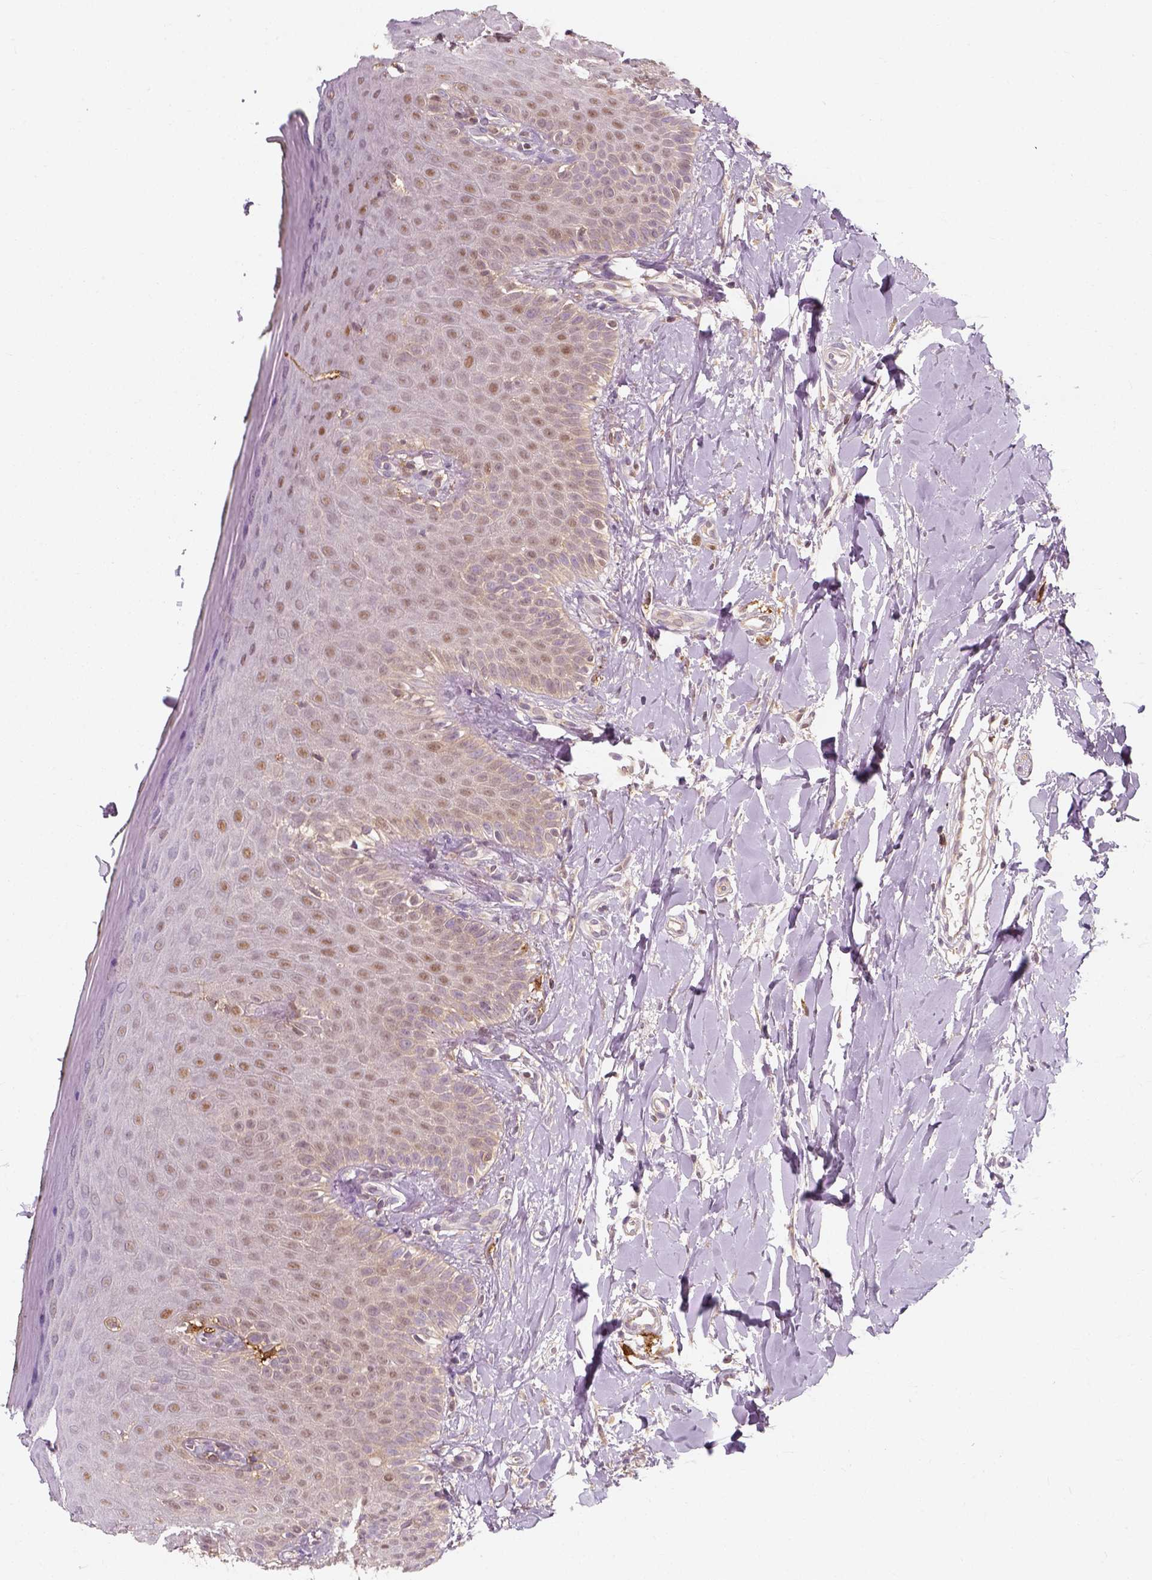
{"staining": {"intensity": "moderate", "quantity": "25%-75%", "location": "nuclear"}, "tissue": "oral mucosa", "cell_type": "Squamous epithelial cells", "image_type": "normal", "snomed": [{"axis": "morphology", "description": "Normal tissue, NOS"}, {"axis": "topography", "description": "Oral tissue"}], "caption": "Moderate nuclear staining for a protein is appreciated in about 25%-75% of squamous epithelial cells of unremarkable oral mucosa using immunohistochemistry.", "gene": "SQSTM1", "patient": {"sex": "female", "age": 43}}